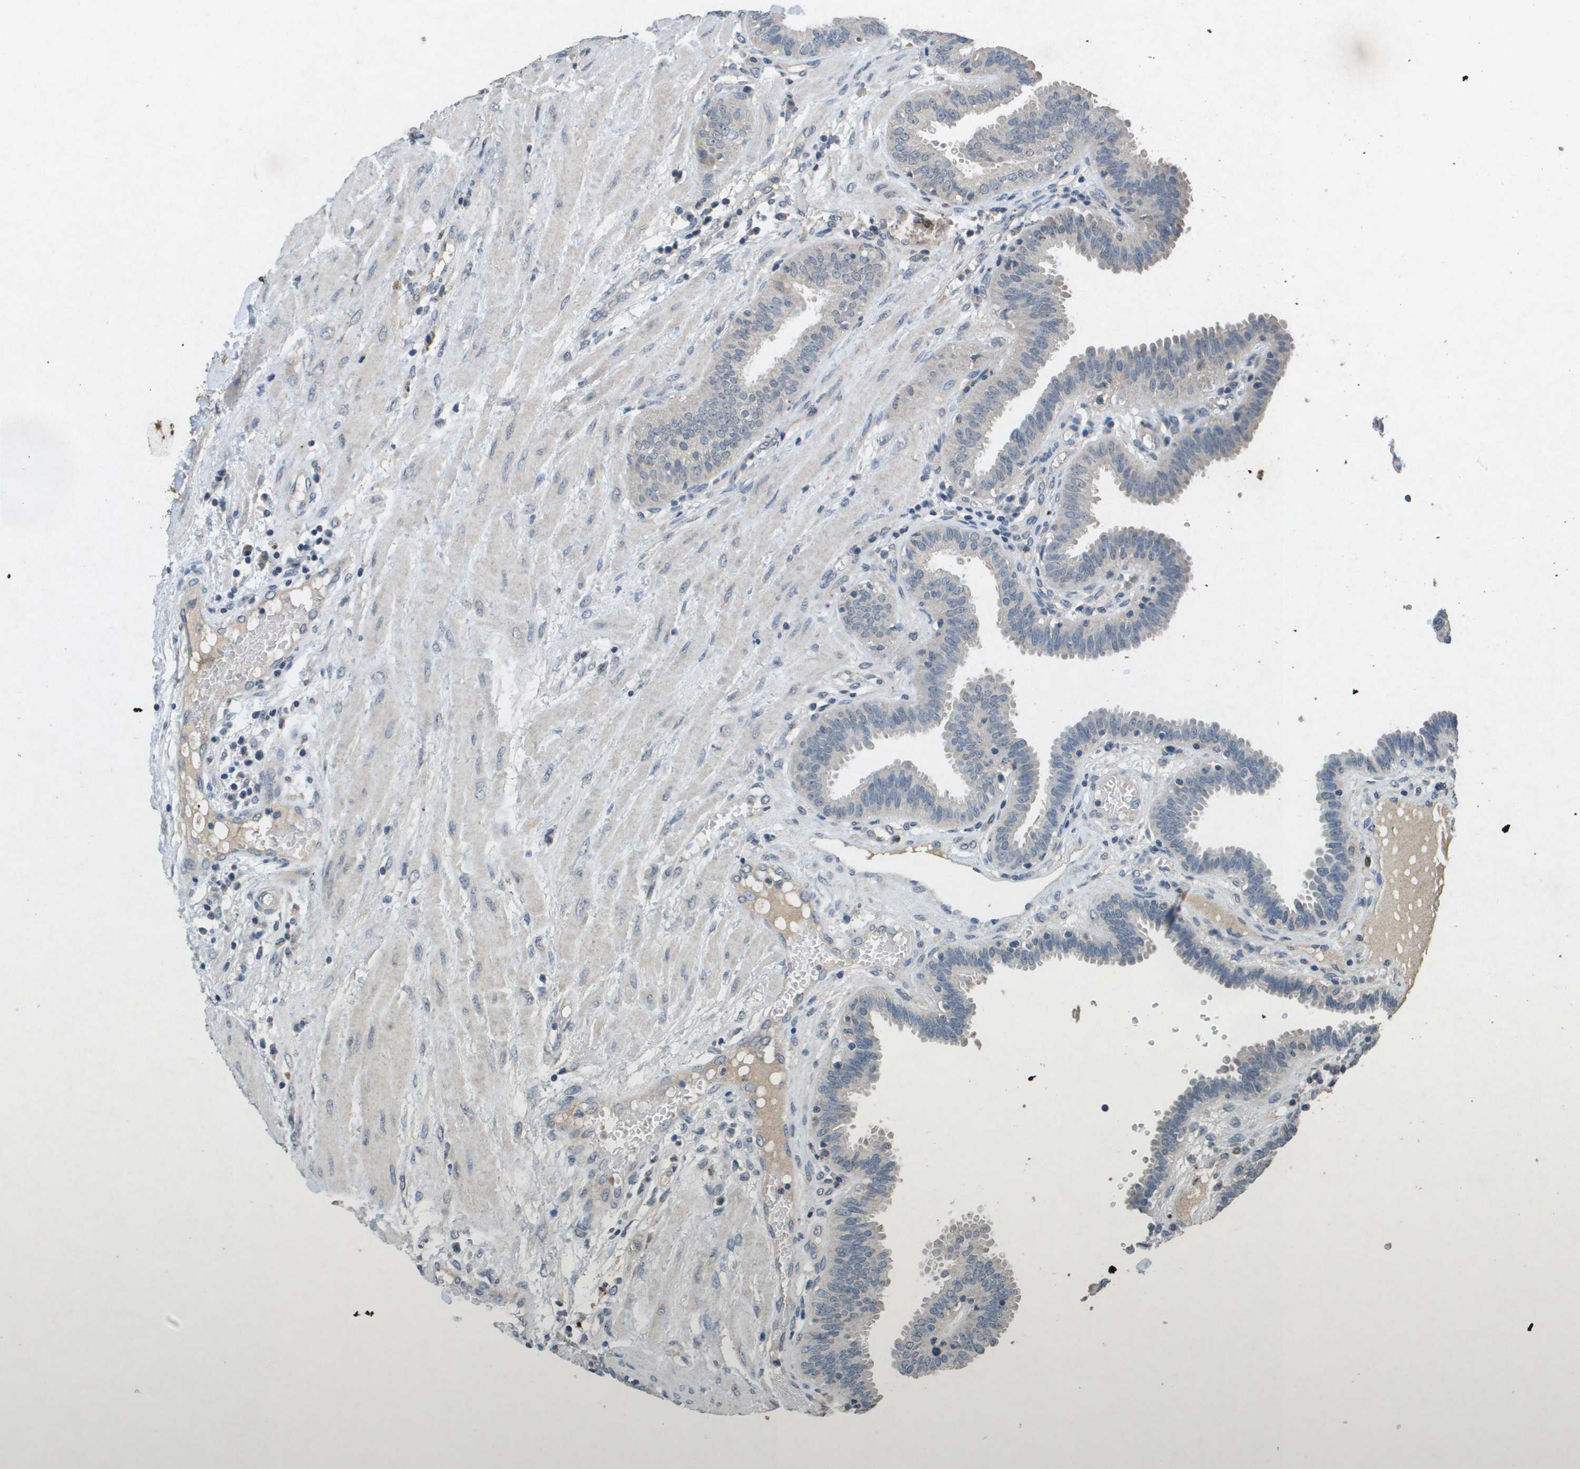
{"staining": {"intensity": "weak", "quantity": "<25%", "location": "cytoplasmic/membranous"}, "tissue": "fallopian tube", "cell_type": "Glandular cells", "image_type": "normal", "snomed": [{"axis": "morphology", "description": "Normal tissue, NOS"}, {"axis": "topography", "description": "Fallopian tube"}], "caption": "Human fallopian tube stained for a protein using immunohistochemistry exhibits no staining in glandular cells.", "gene": "PROC", "patient": {"sex": "female", "age": 32}}